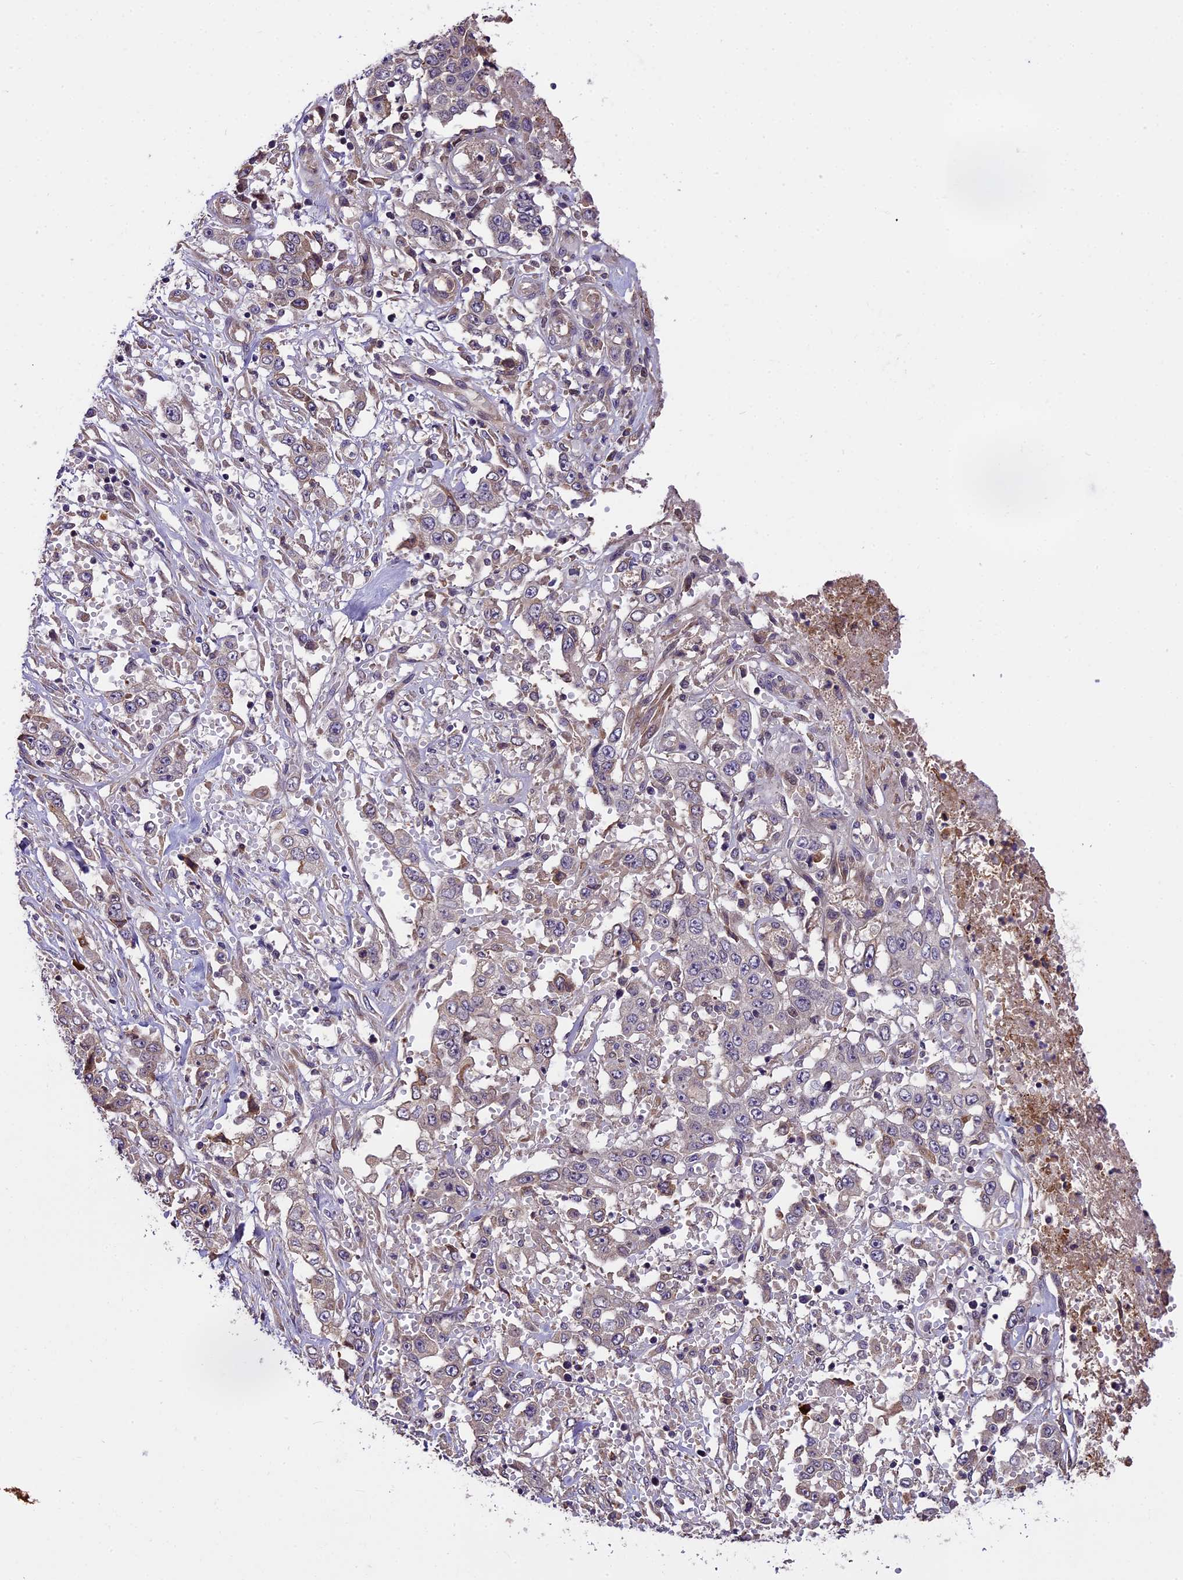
{"staining": {"intensity": "weak", "quantity": "<25%", "location": "cytoplasmic/membranous"}, "tissue": "stomach cancer", "cell_type": "Tumor cells", "image_type": "cancer", "snomed": [{"axis": "morphology", "description": "Adenocarcinoma, NOS"}, {"axis": "topography", "description": "Stomach, upper"}], "caption": "The IHC image has no significant expression in tumor cells of stomach cancer (adenocarcinoma) tissue.", "gene": "ABCC10", "patient": {"sex": "male", "age": 62}}